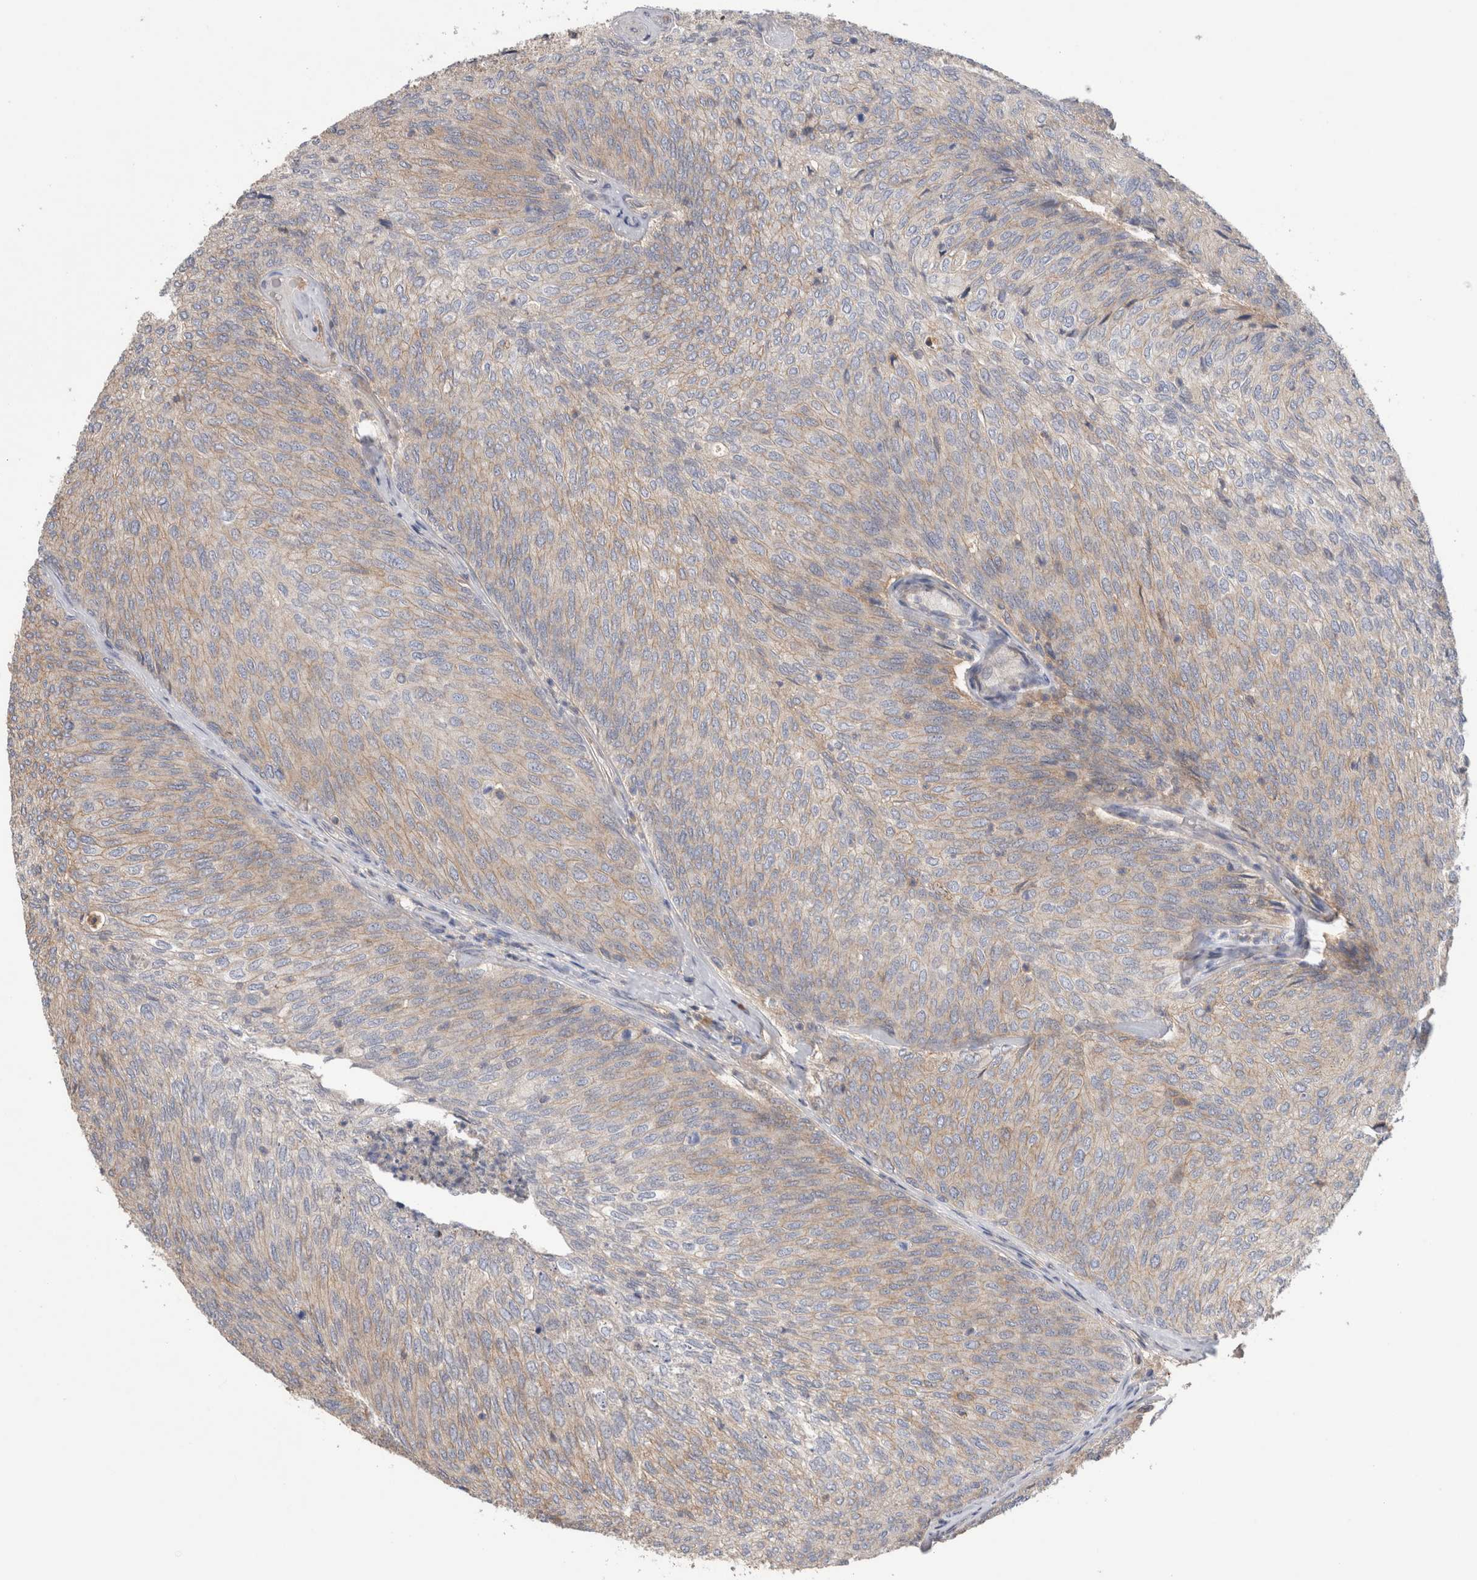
{"staining": {"intensity": "weak", "quantity": "25%-75%", "location": "cytoplasmic/membranous"}, "tissue": "urothelial cancer", "cell_type": "Tumor cells", "image_type": "cancer", "snomed": [{"axis": "morphology", "description": "Urothelial carcinoma, Low grade"}, {"axis": "topography", "description": "Urinary bladder"}], "caption": "A high-resolution micrograph shows immunohistochemistry staining of urothelial cancer, which displays weak cytoplasmic/membranous expression in about 25%-75% of tumor cells.", "gene": "PPP3CC", "patient": {"sex": "female", "age": 79}}